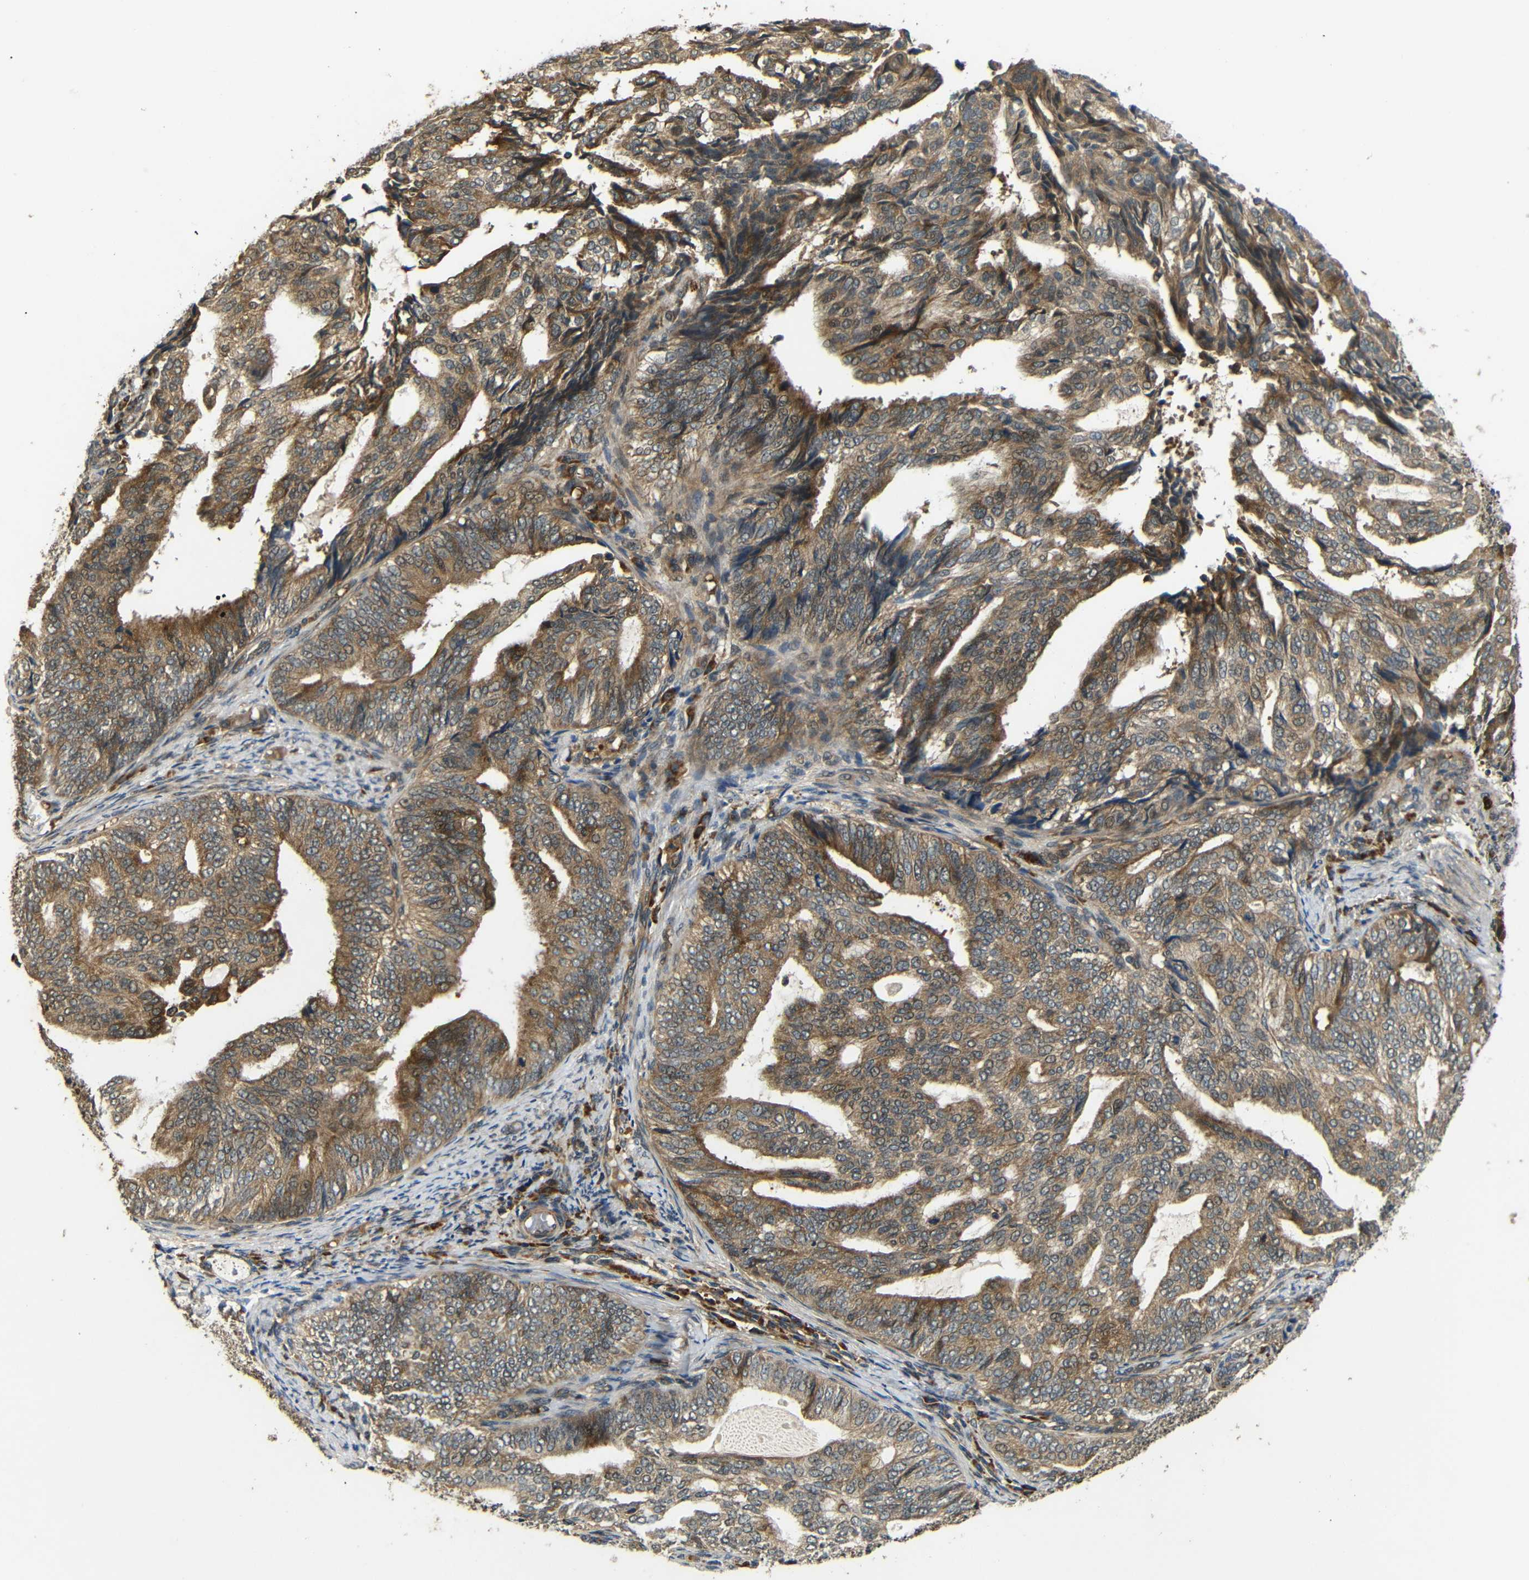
{"staining": {"intensity": "moderate", "quantity": ">75%", "location": "cytoplasmic/membranous"}, "tissue": "endometrial cancer", "cell_type": "Tumor cells", "image_type": "cancer", "snomed": [{"axis": "morphology", "description": "Adenocarcinoma, NOS"}, {"axis": "topography", "description": "Endometrium"}], "caption": "Immunohistochemical staining of human endometrial adenocarcinoma demonstrates medium levels of moderate cytoplasmic/membranous expression in approximately >75% of tumor cells.", "gene": "EPHB2", "patient": {"sex": "female", "age": 58}}